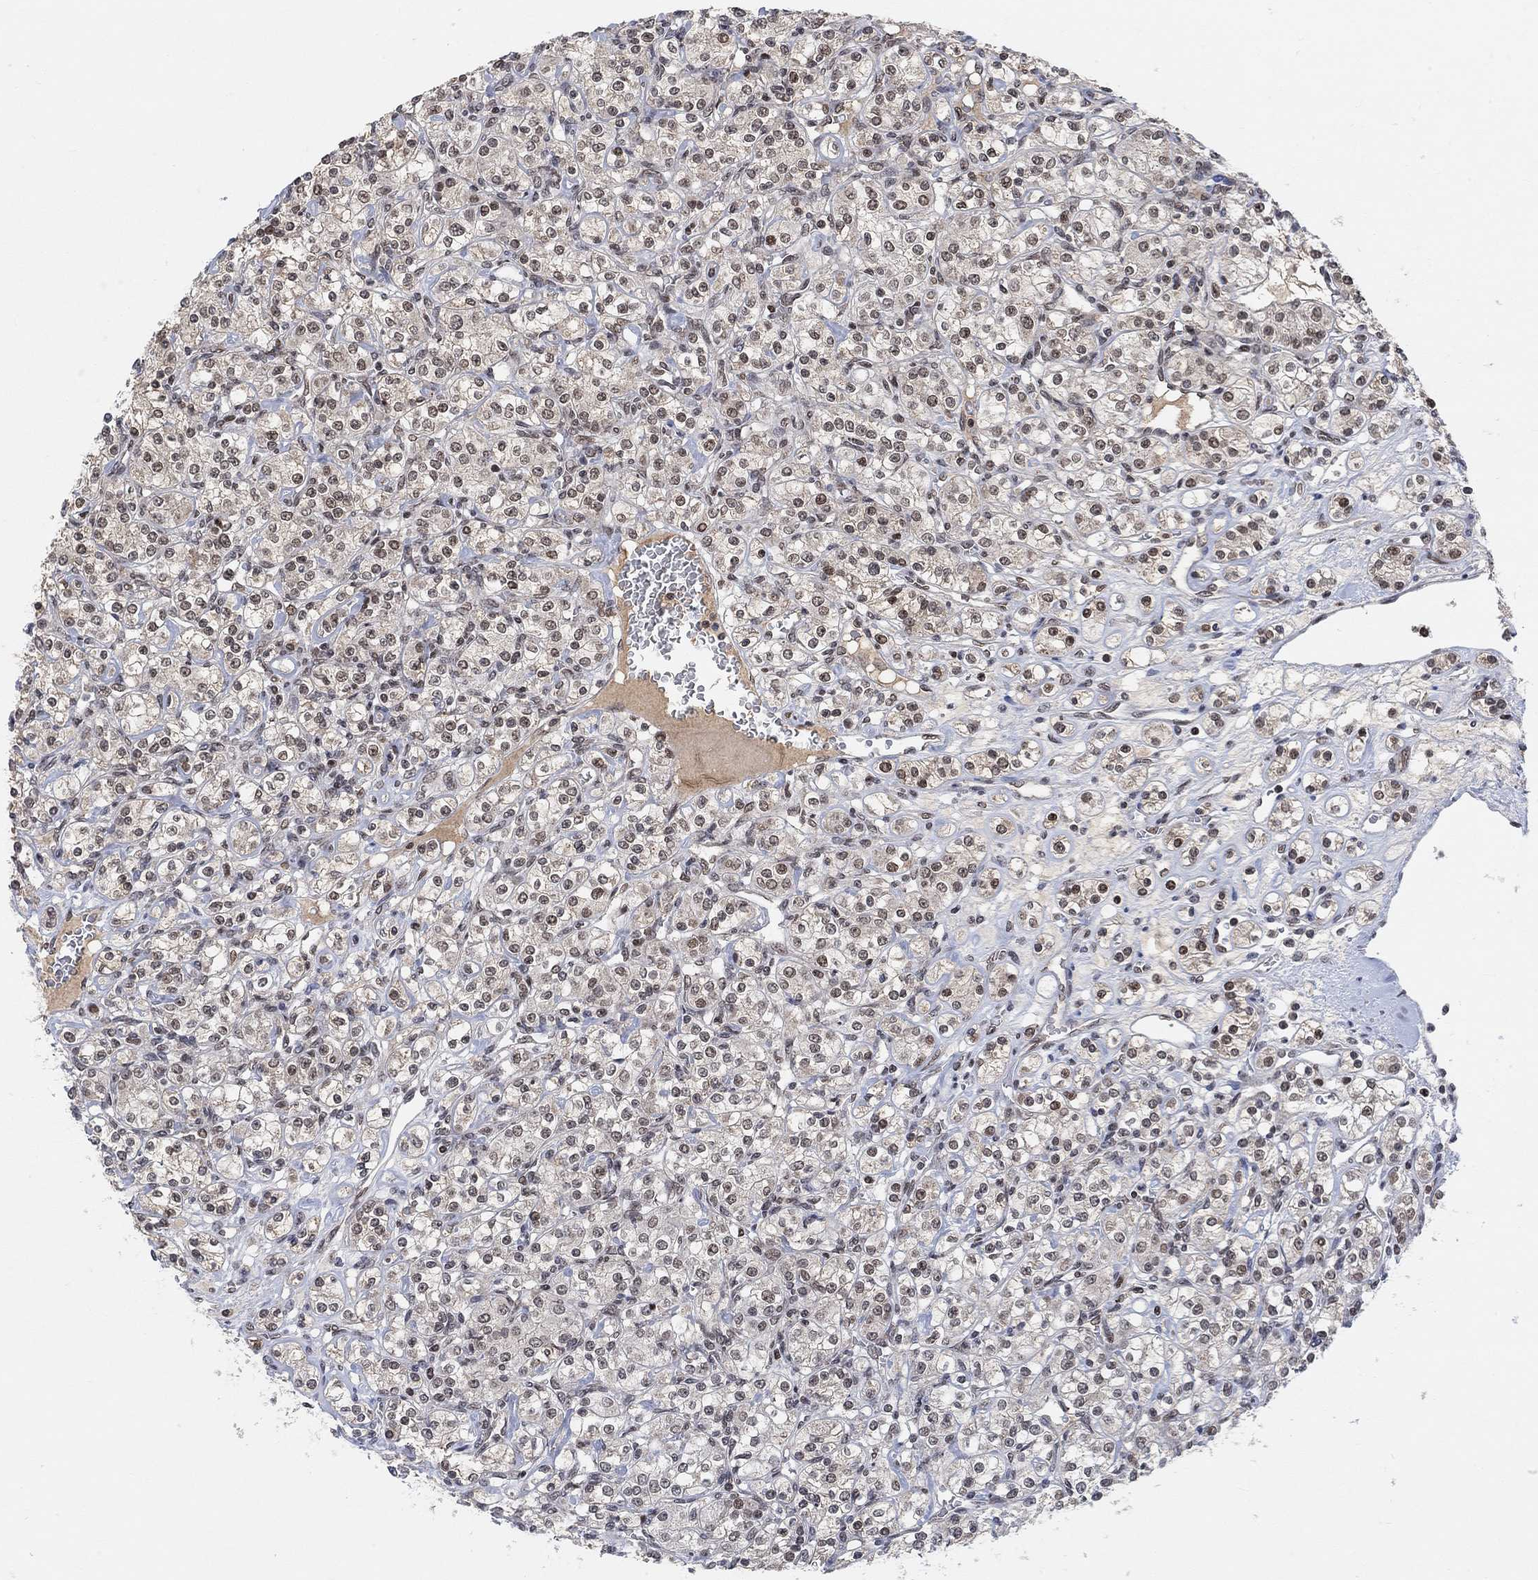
{"staining": {"intensity": "moderate", "quantity": "<25%", "location": "nuclear"}, "tissue": "renal cancer", "cell_type": "Tumor cells", "image_type": "cancer", "snomed": [{"axis": "morphology", "description": "Adenocarcinoma, NOS"}, {"axis": "topography", "description": "Kidney"}], "caption": "Tumor cells display low levels of moderate nuclear expression in about <25% of cells in renal cancer (adenocarcinoma). Immunohistochemistry (ihc) stains the protein in brown and the nuclei are stained blue.", "gene": "THAP8", "patient": {"sex": "male", "age": 77}}